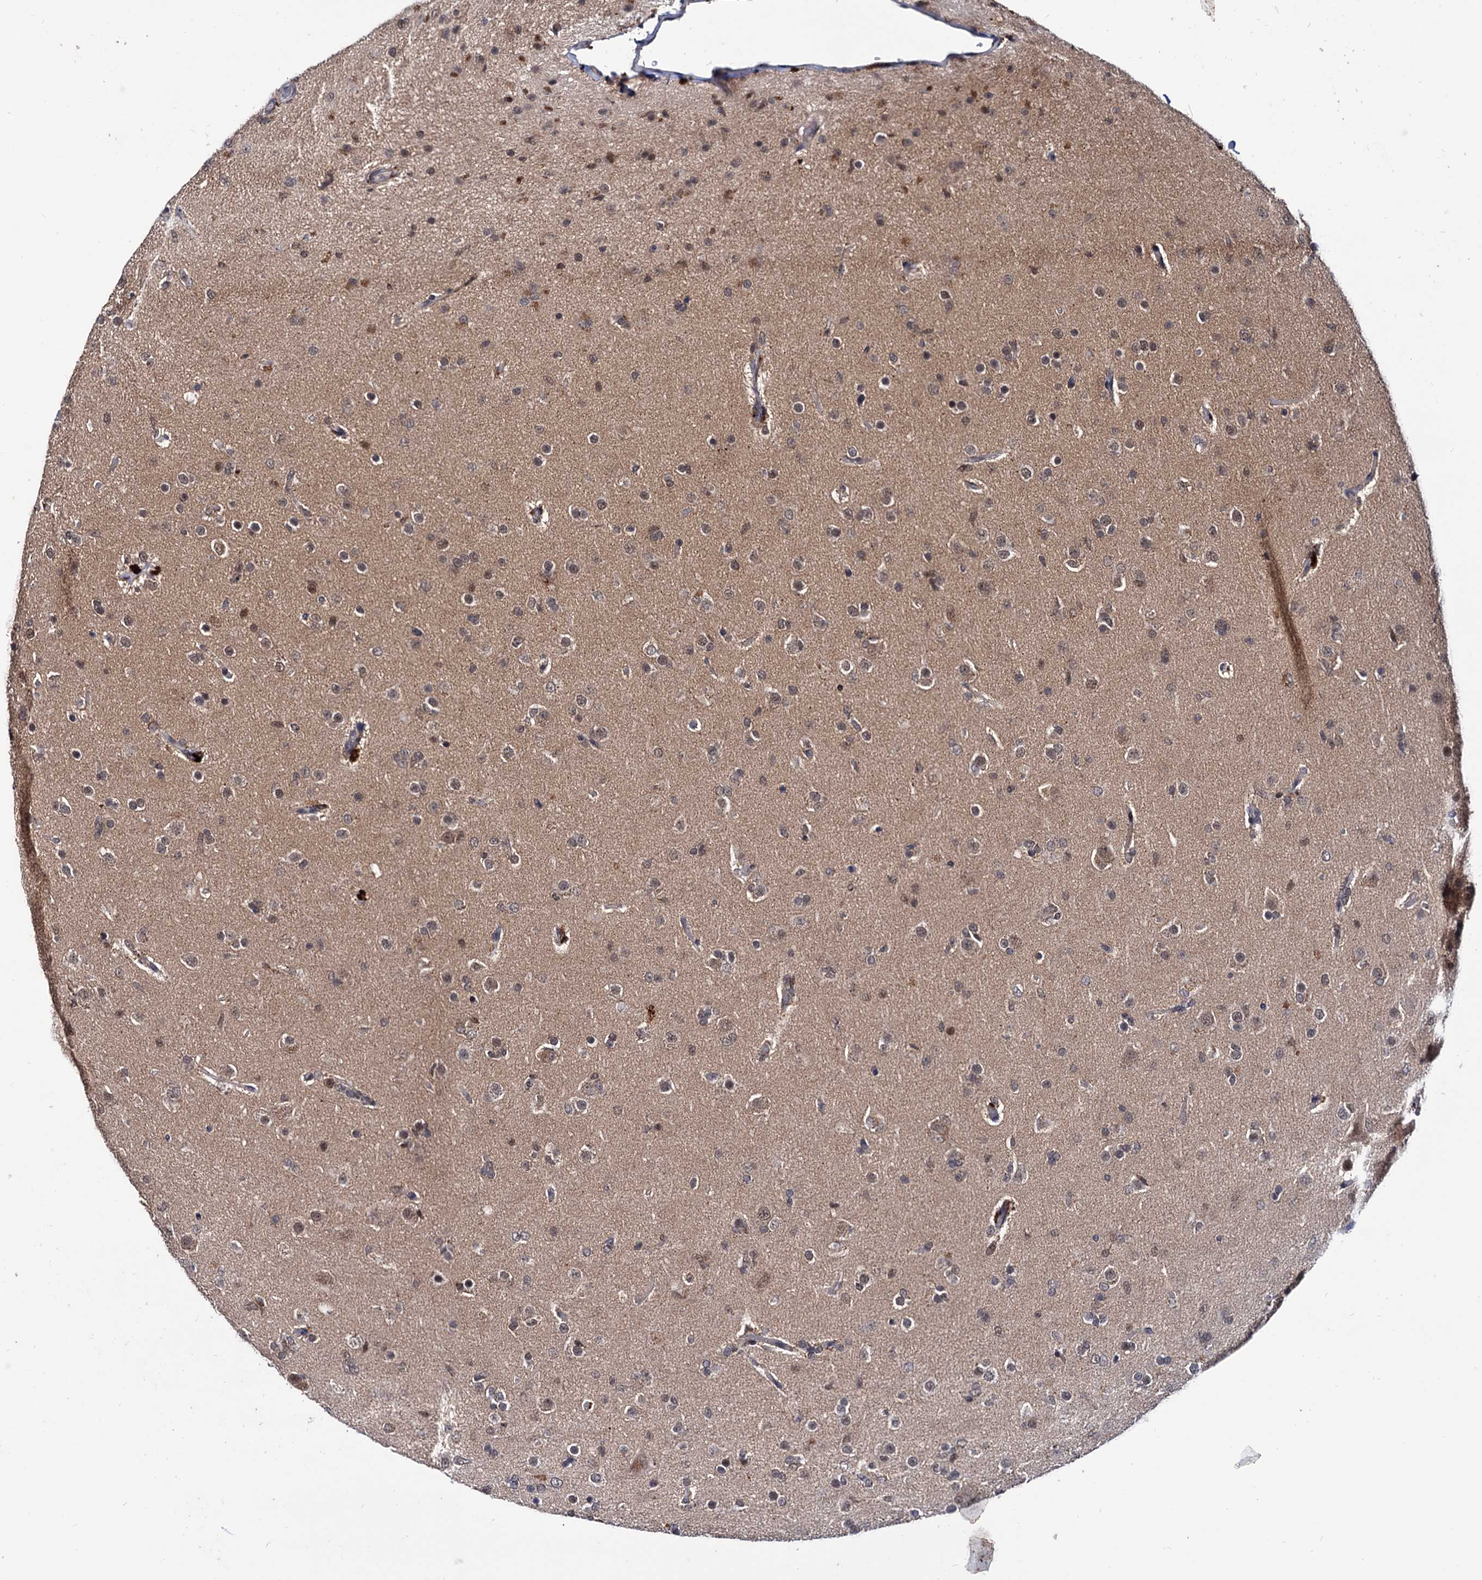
{"staining": {"intensity": "negative", "quantity": "none", "location": "none"}, "tissue": "glioma", "cell_type": "Tumor cells", "image_type": "cancer", "snomed": [{"axis": "morphology", "description": "Glioma, malignant, Low grade"}, {"axis": "topography", "description": "Brain"}], "caption": "IHC of malignant glioma (low-grade) exhibits no positivity in tumor cells. (Brightfield microscopy of DAB immunohistochemistry (IHC) at high magnification).", "gene": "RNASEH2B", "patient": {"sex": "male", "age": 65}}